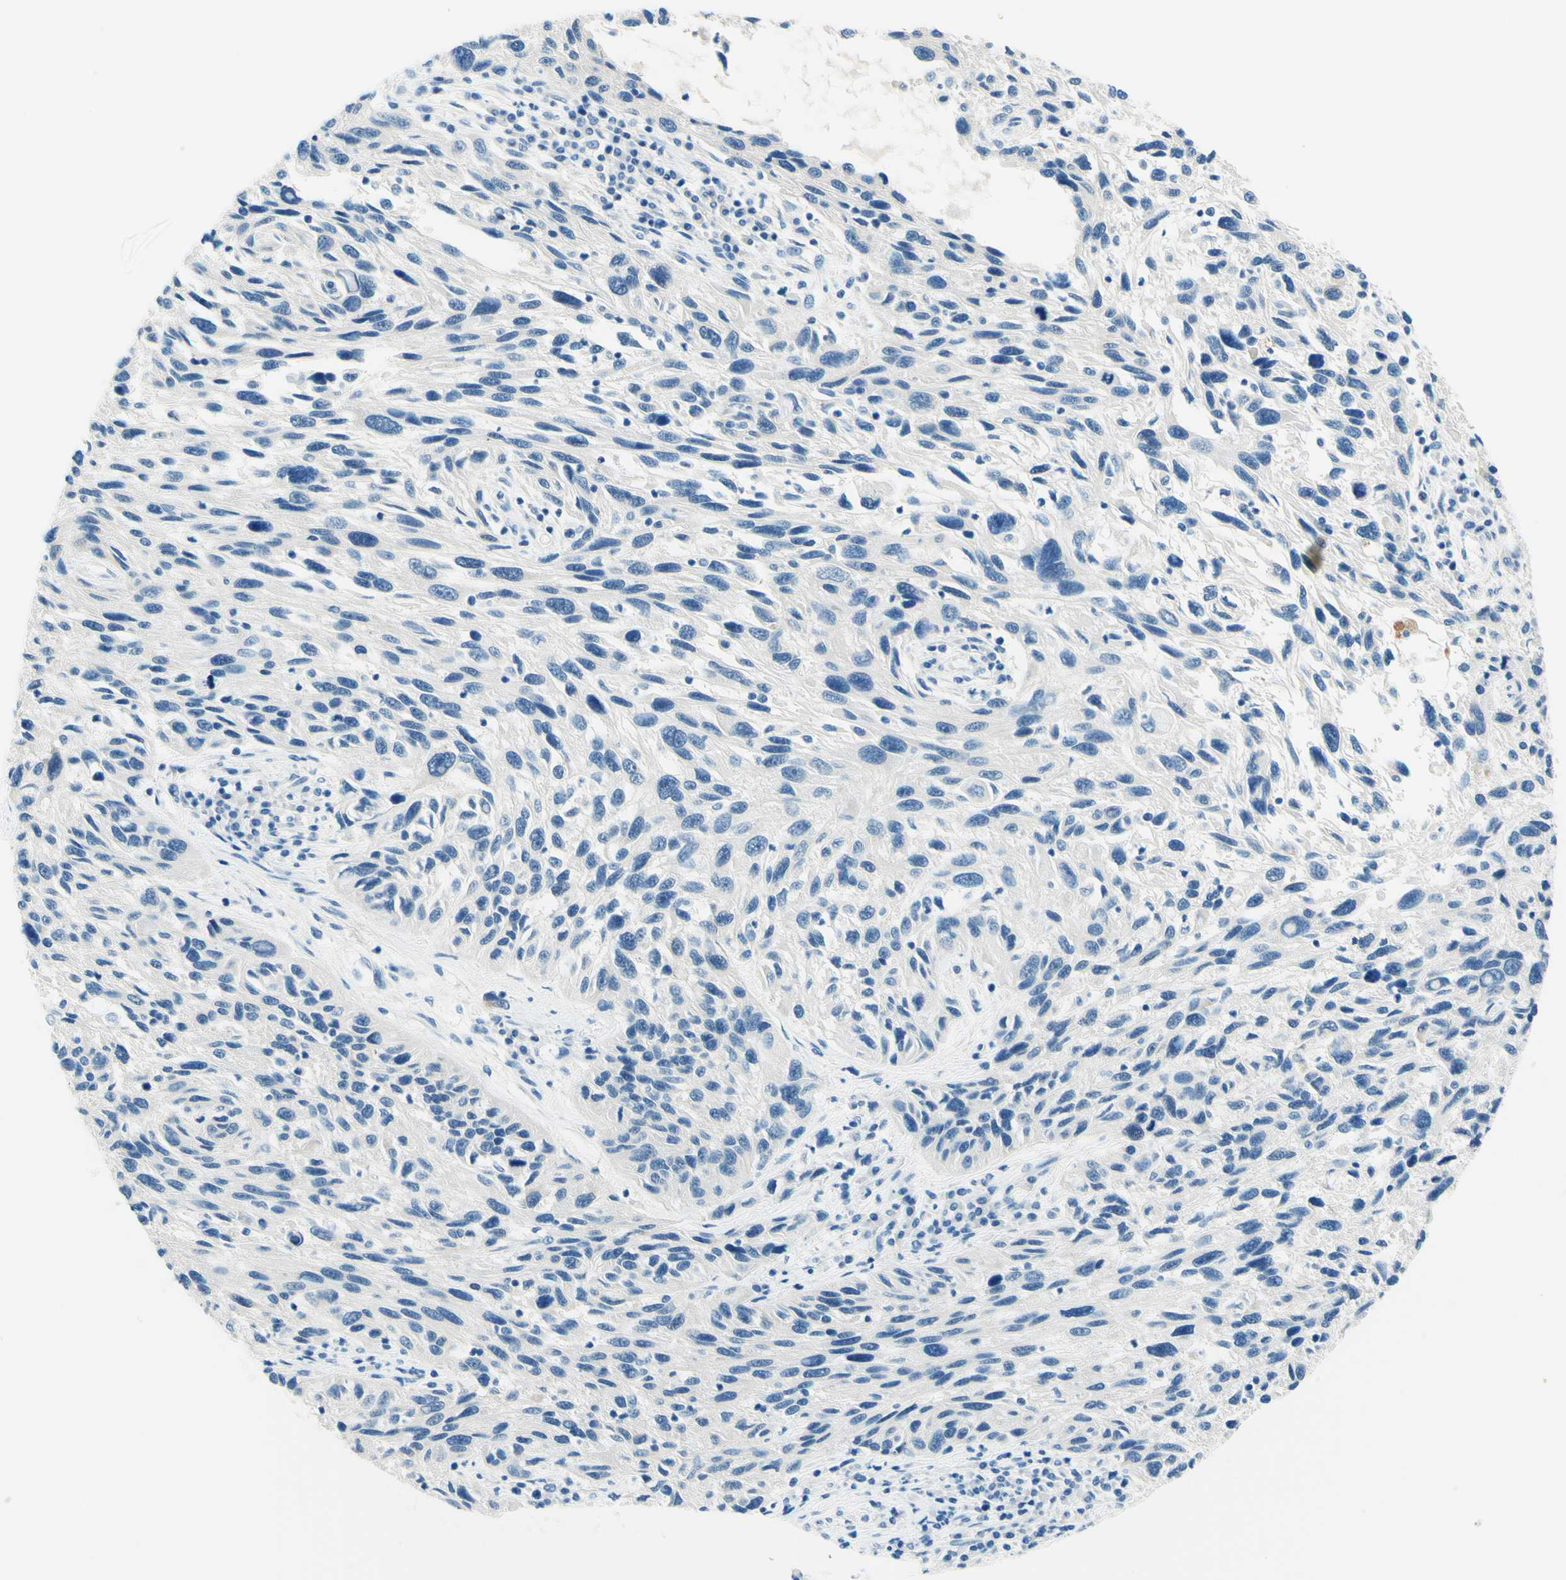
{"staining": {"intensity": "negative", "quantity": "none", "location": "none"}, "tissue": "melanoma", "cell_type": "Tumor cells", "image_type": "cancer", "snomed": [{"axis": "morphology", "description": "Malignant melanoma, NOS"}, {"axis": "topography", "description": "Skin"}], "caption": "Immunohistochemistry histopathology image of neoplastic tissue: malignant melanoma stained with DAB (3,3'-diaminobenzidine) demonstrates no significant protein positivity in tumor cells.", "gene": "PASD1", "patient": {"sex": "male", "age": 53}}